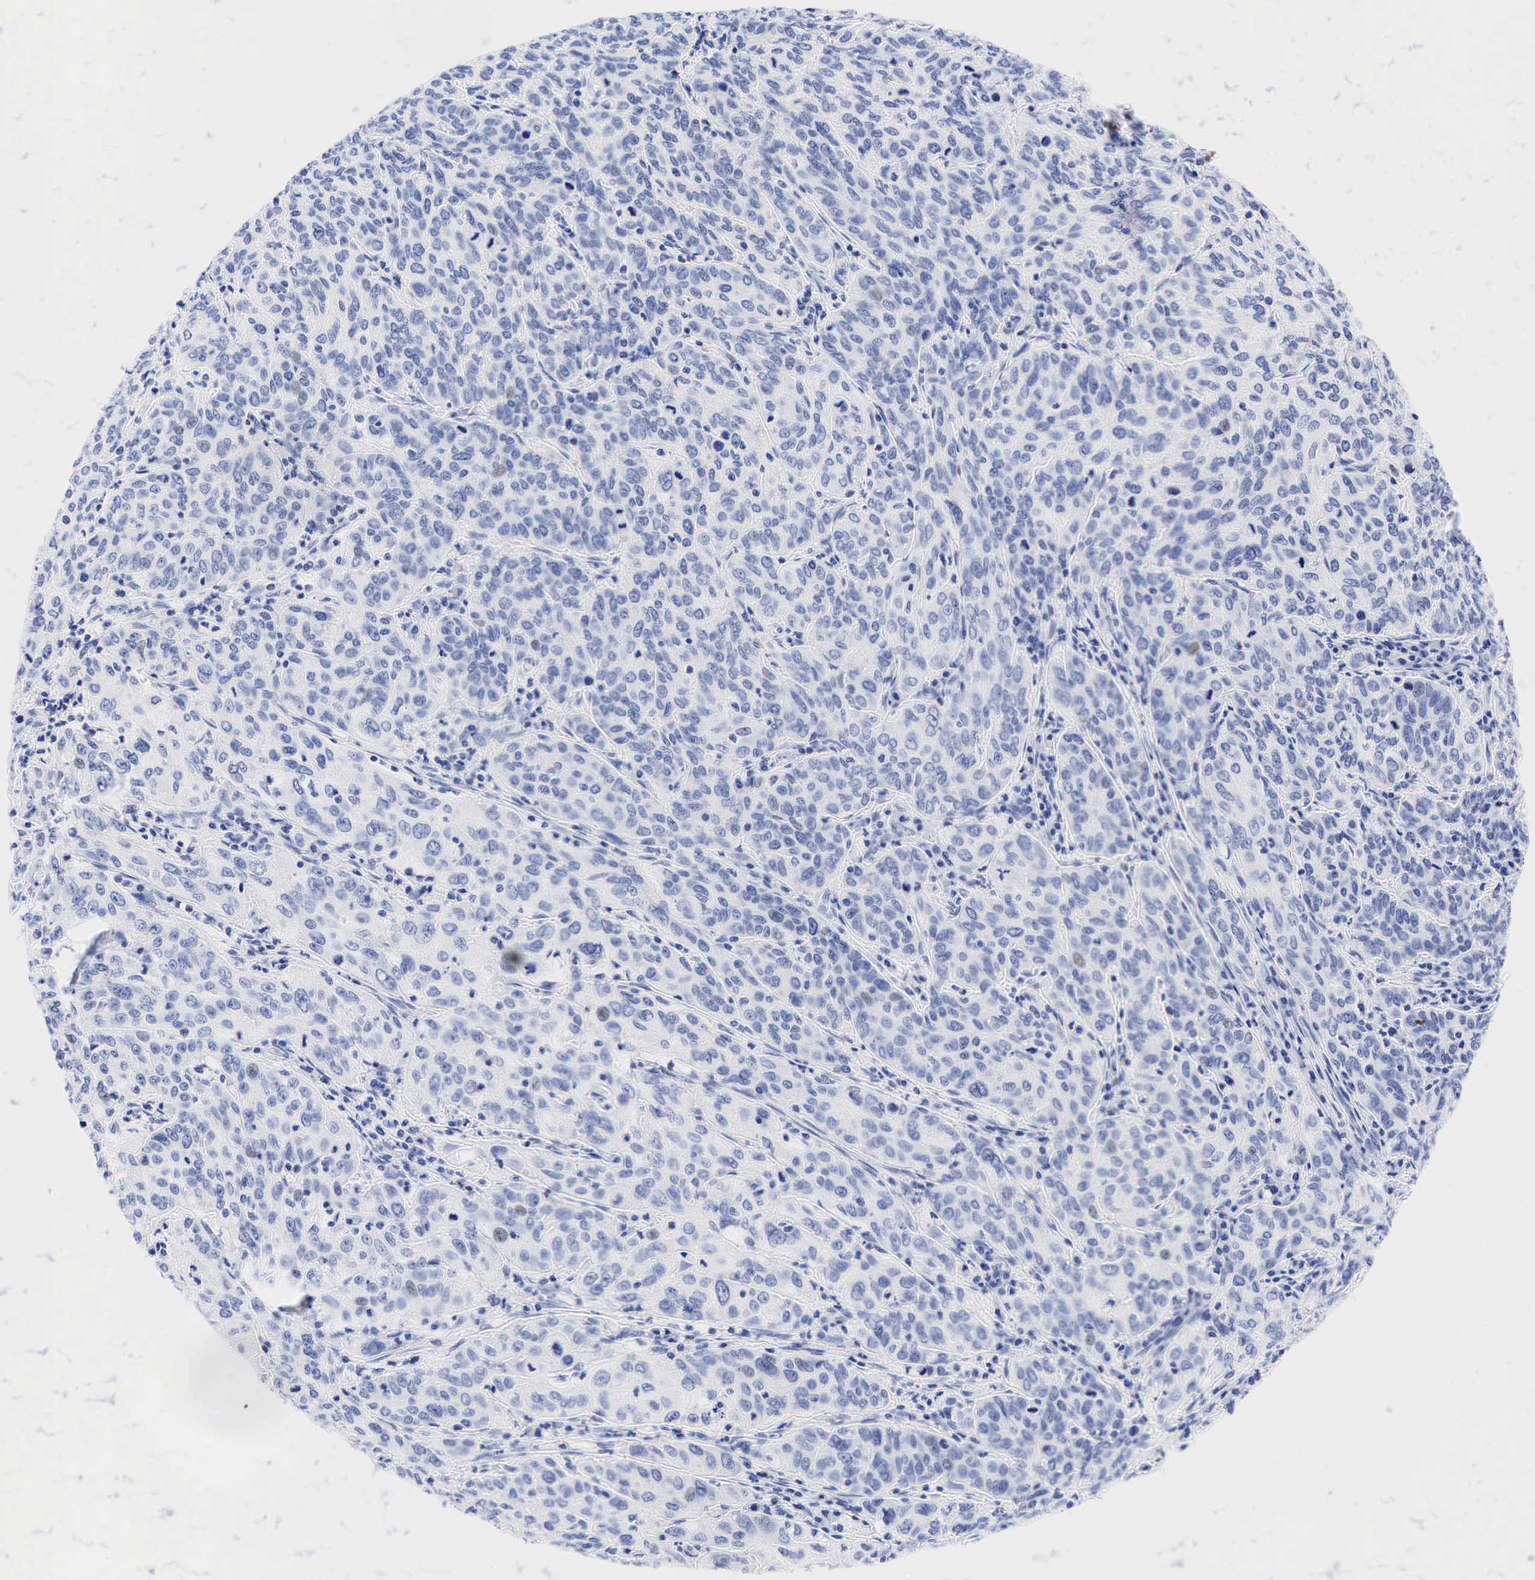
{"staining": {"intensity": "weak", "quantity": "<25%", "location": "nuclear"}, "tissue": "cervical cancer", "cell_type": "Tumor cells", "image_type": "cancer", "snomed": [{"axis": "morphology", "description": "Squamous cell carcinoma, NOS"}, {"axis": "topography", "description": "Cervix"}], "caption": "There is no significant positivity in tumor cells of cervical squamous cell carcinoma.", "gene": "ESR1", "patient": {"sex": "female", "age": 38}}